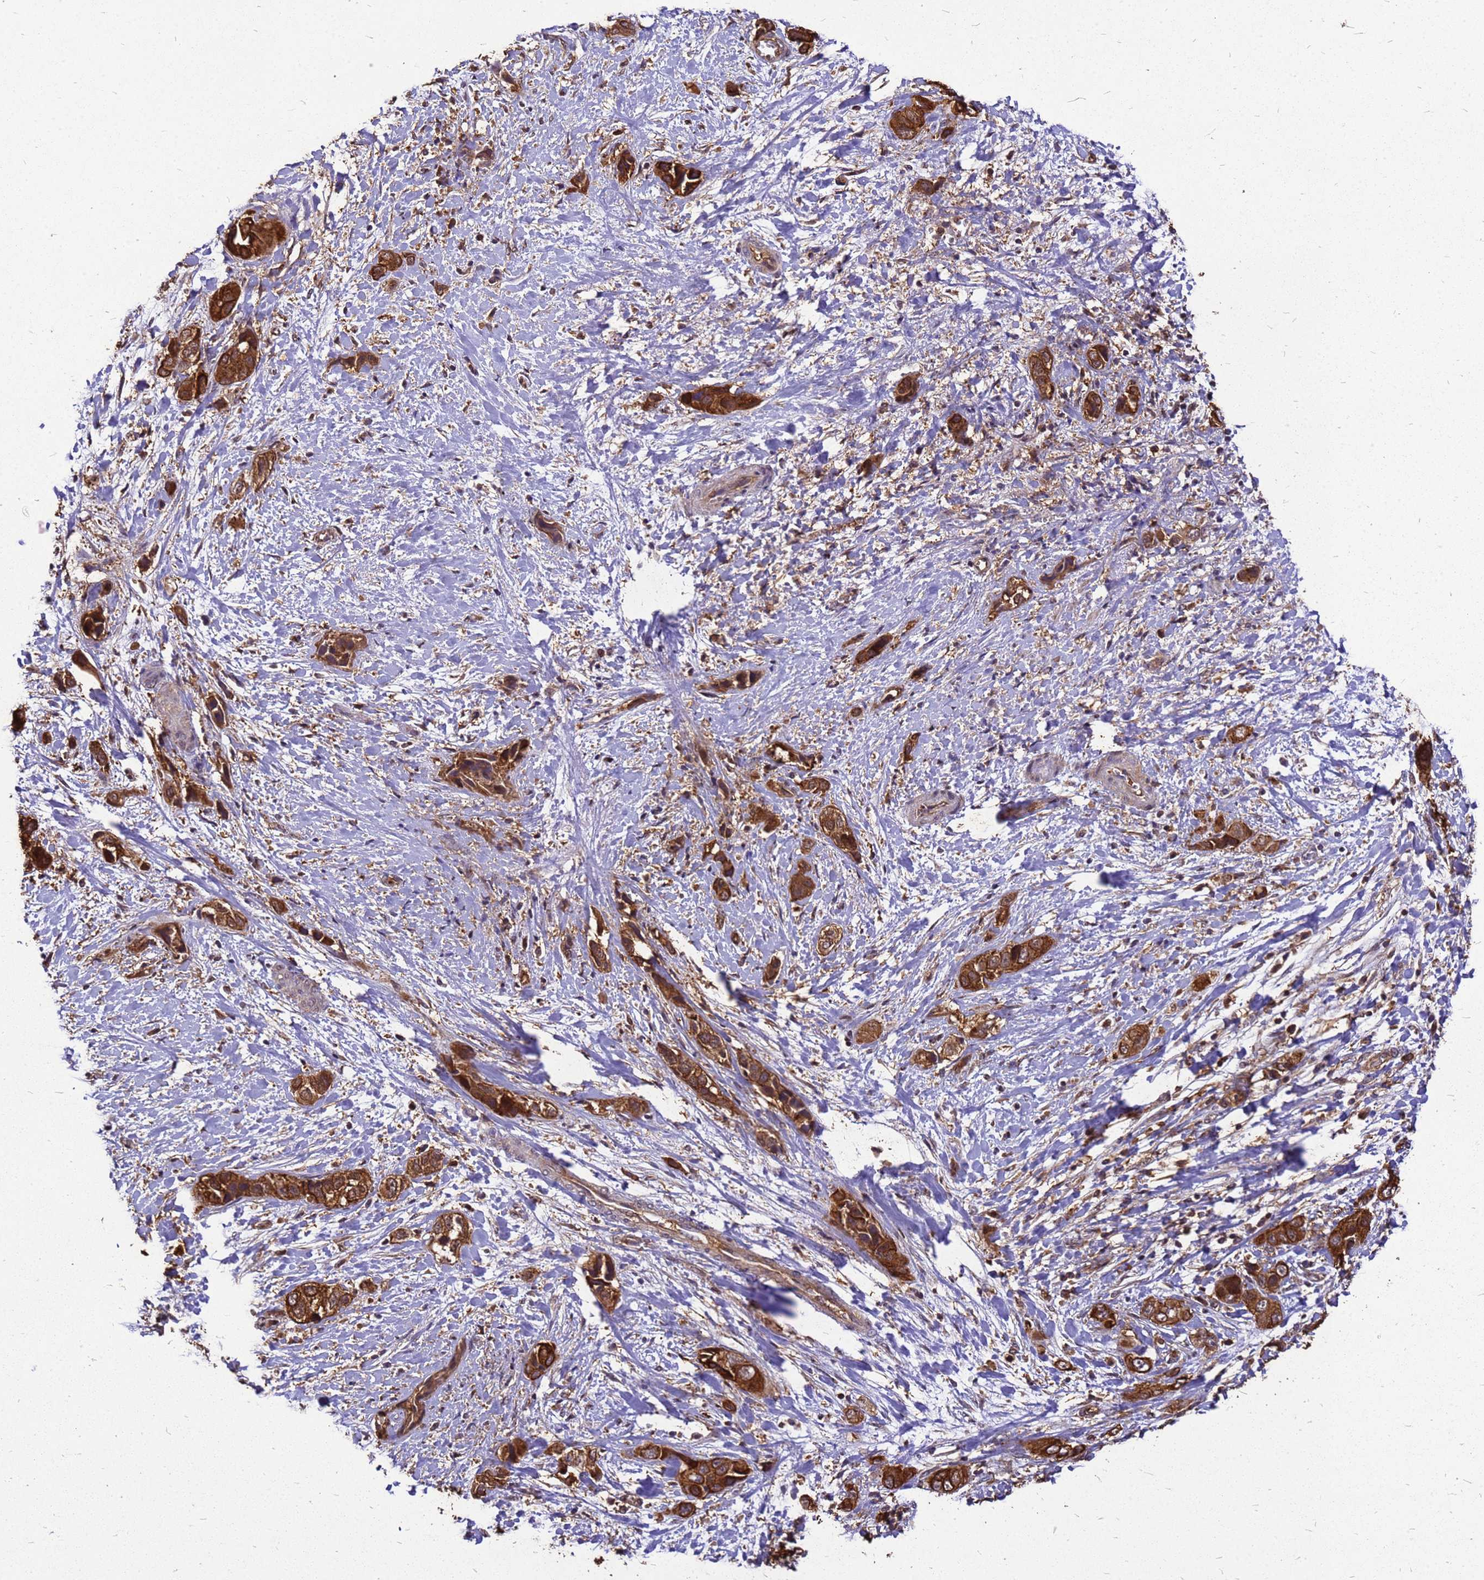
{"staining": {"intensity": "strong", "quantity": ">75%", "location": "cytoplasmic/membranous"}, "tissue": "liver cancer", "cell_type": "Tumor cells", "image_type": "cancer", "snomed": [{"axis": "morphology", "description": "Cholangiocarcinoma"}, {"axis": "topography", "description": "Liver"}], "caption": "Protein staining exhibits strong cytoplasmic/membranous staining in about >75% of tumor cells in liver cancer. The protein is stained brown, and the nuclei are stained in blue (DAB IHC with brightfield microscopy, high magnification).", "gene": "ZNF618", "patient": {"sex": "female", "age": 52}}